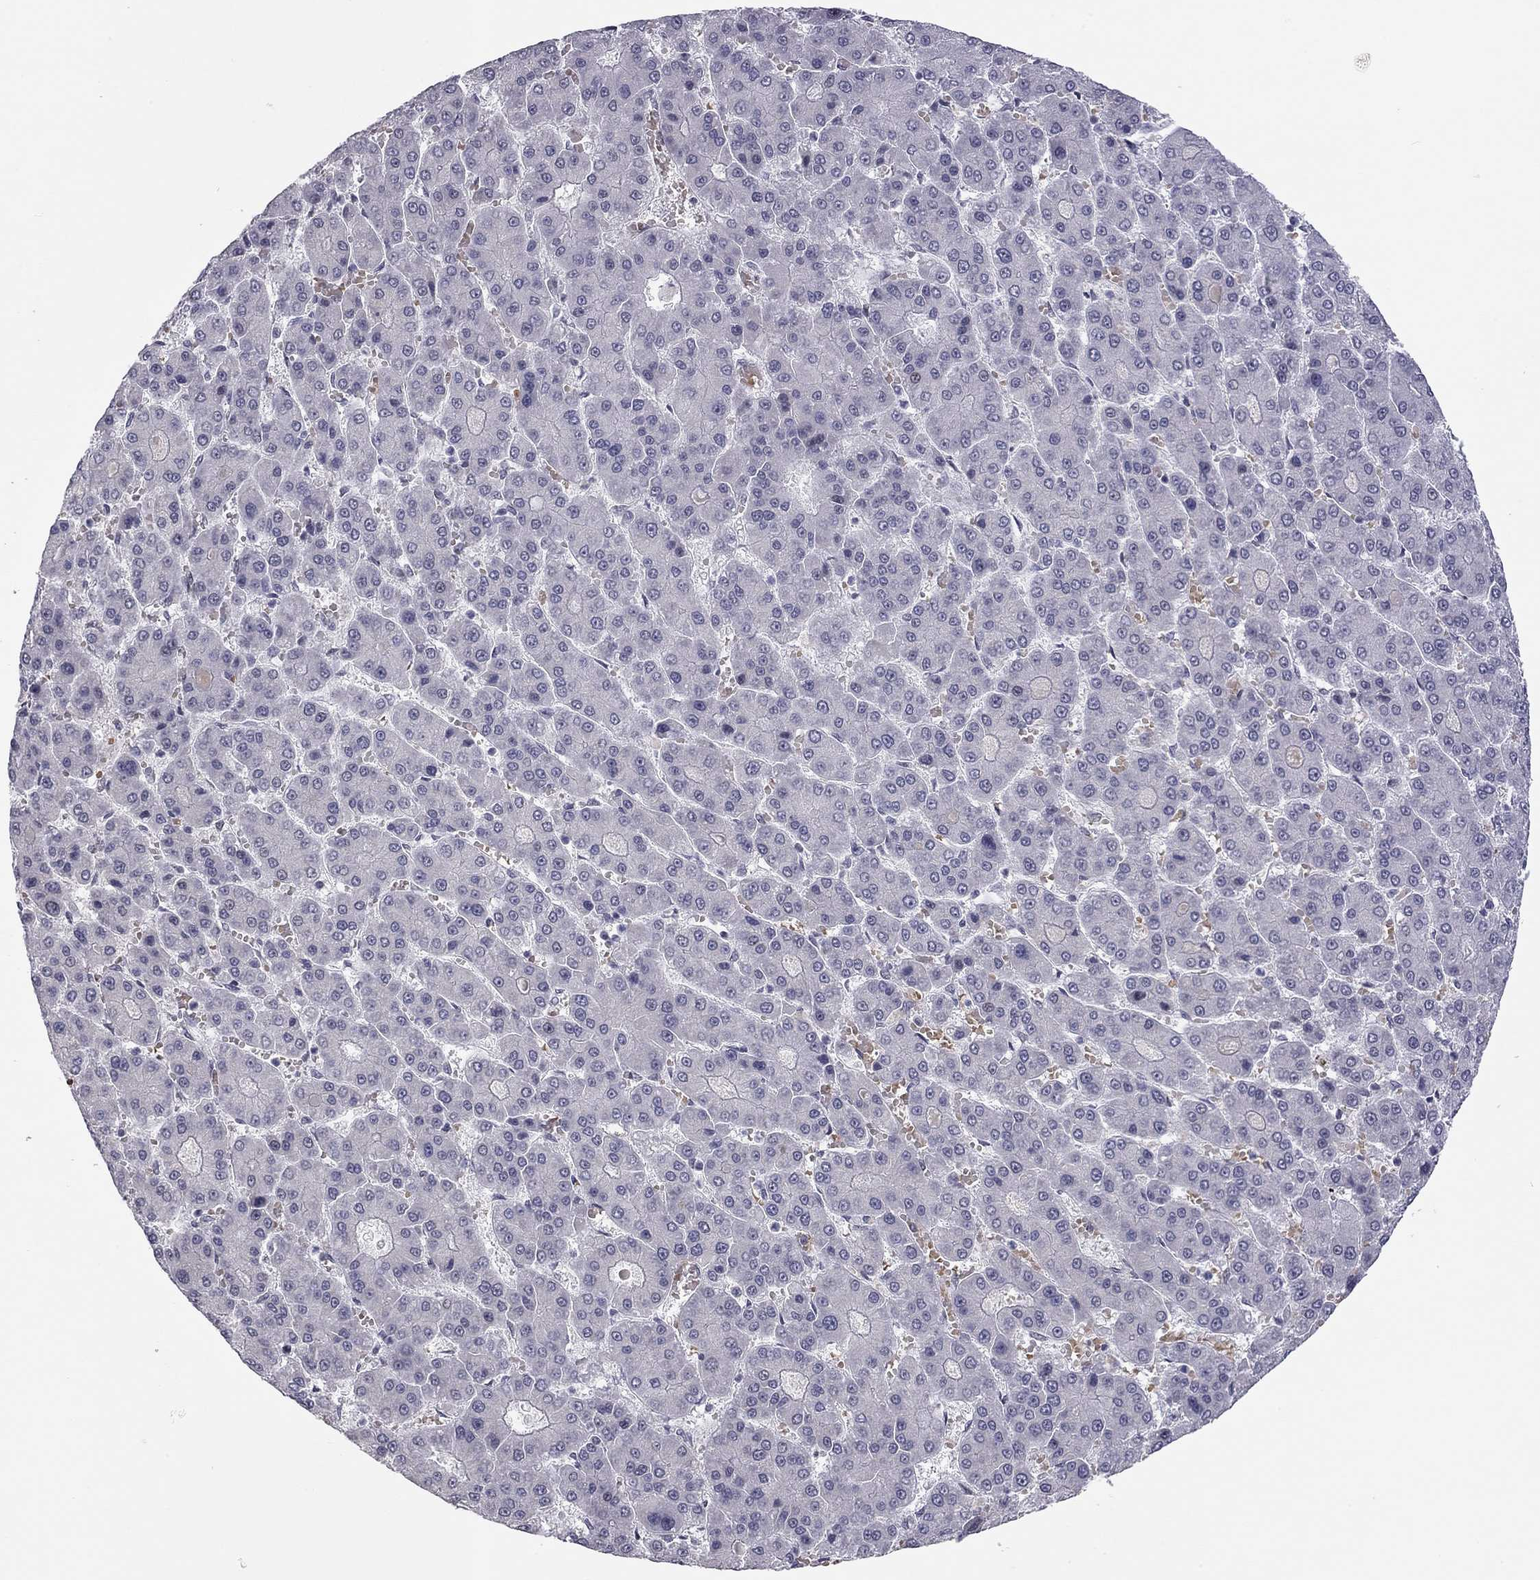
{"staining": {"intensity": "negative", "quantity": "none", "location": "none"}, "tissue": "liver cancer", "cell_type": "Tumor cells", "image_type": "cancer", "snomed": [{"axis": "morphology", "description": "Carcinoma, Hepatocellular, NOS"}, {"axis": "topography", "description": "Liver"}], "caption": "Tumor cells are negative for brown protein staining in liver cancer. The staining was performed using DAB (3,3'-diaminobenzidine) to visualize the protein expression in brown, while the nuclei were stained in blue with hematoxylin (Magnification: 20x).", "gene": "MC3R", "patient": {"sex": "male", "age": 70}}